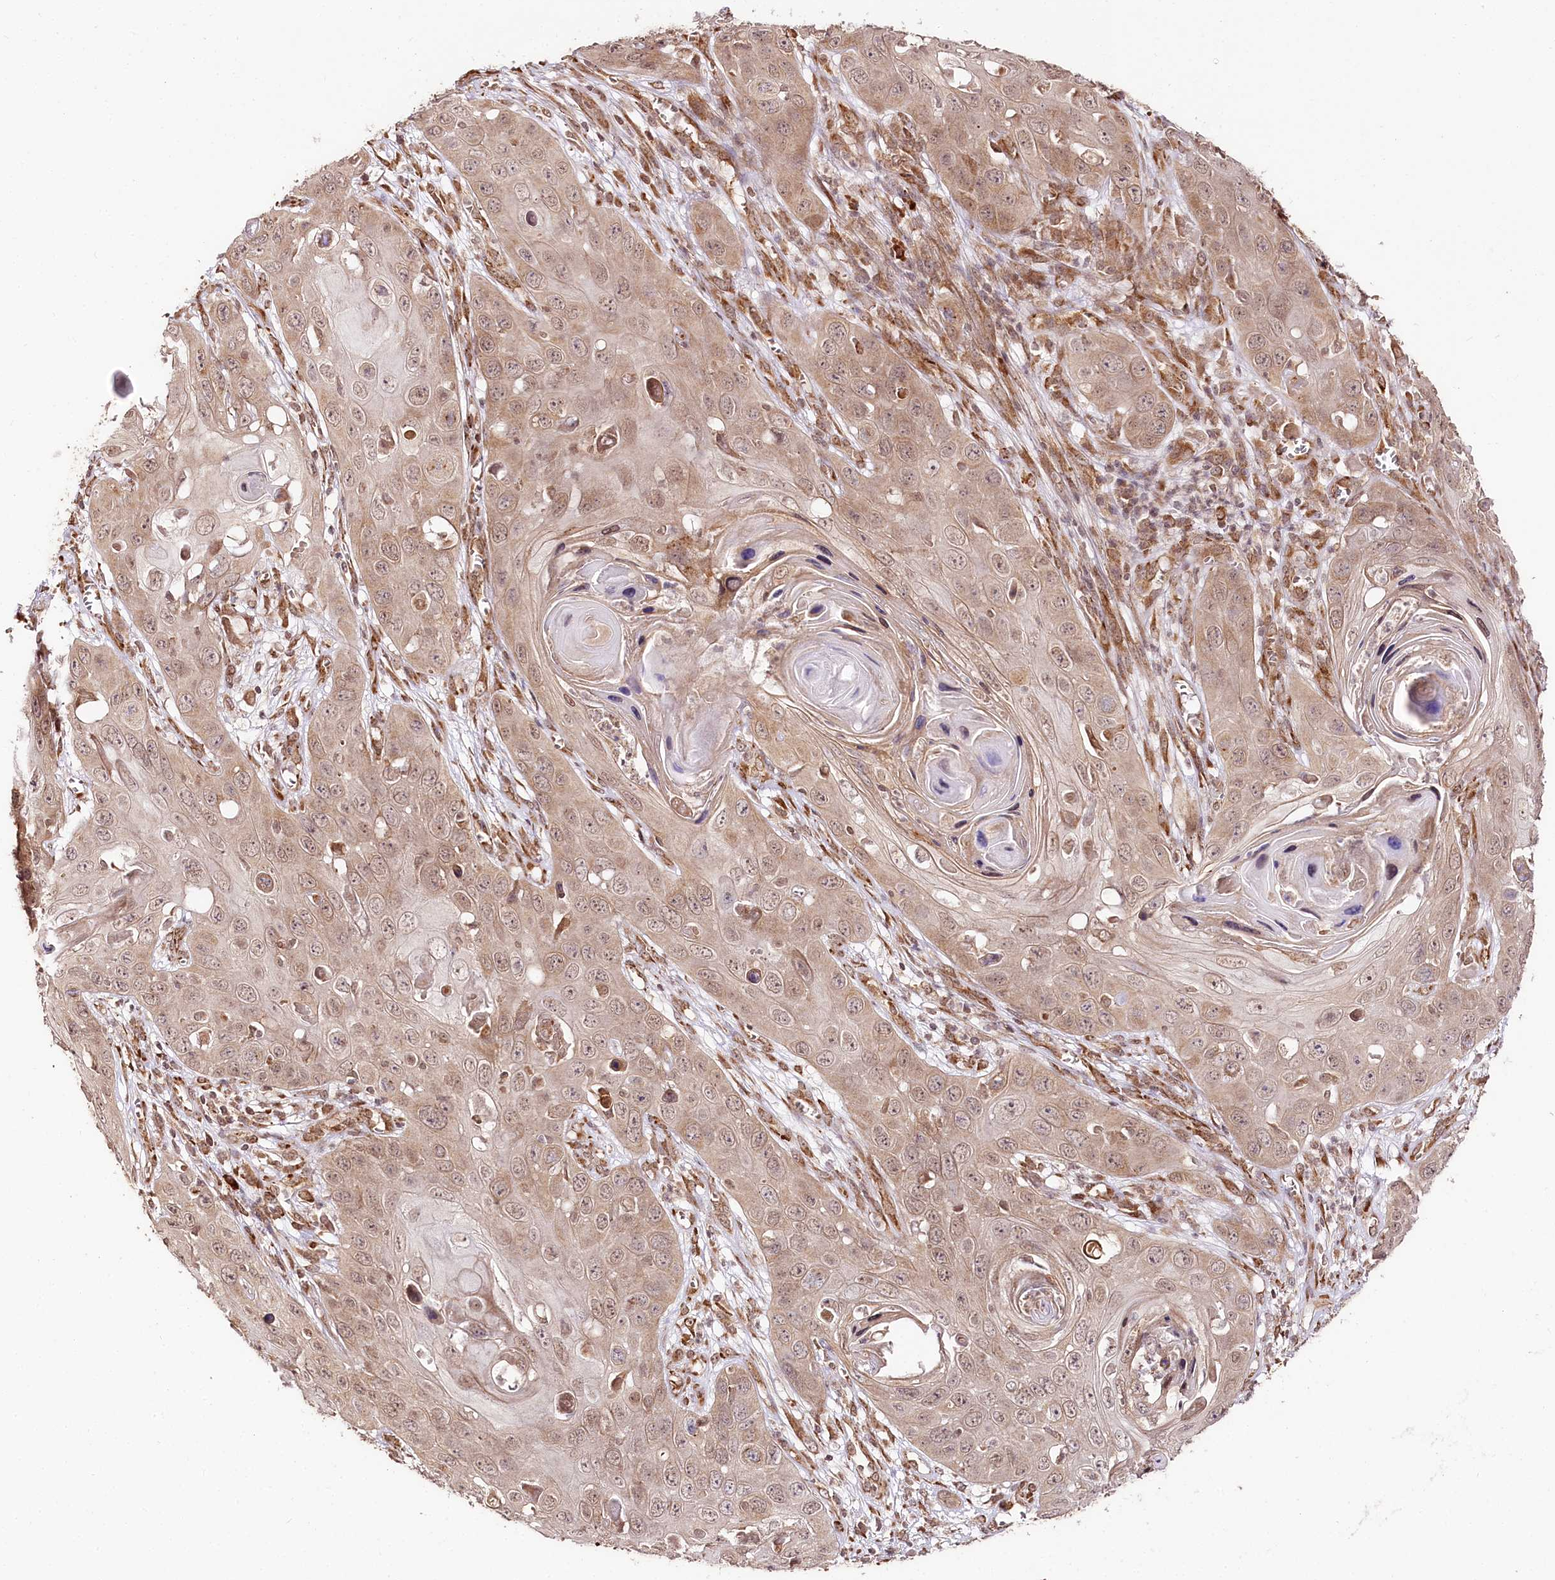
{"staining": {"intensity": "weak", "quantity": ">75%", "location": "cytoplasmic/membranous,nuclear"}, "tissue": "skin cancer", "cell_type": "Tumor cells", "image_type": "cancer", "snomed": [{"axis": "morphology", "description": "Squamous cell carcinoma, NOS"}, {"axis": "topography", "description": "Skin"}], "caption": "The immunohistochemical stain highlights weak cytoplasmic/membranous and nuclear expression in tumor cells of skin cancer tissue. (Brightfield microscopy of DAB IHC at high magnification).", "gene": "ENSG00000144785", "patient": {"sex": "male", "age": 55}}